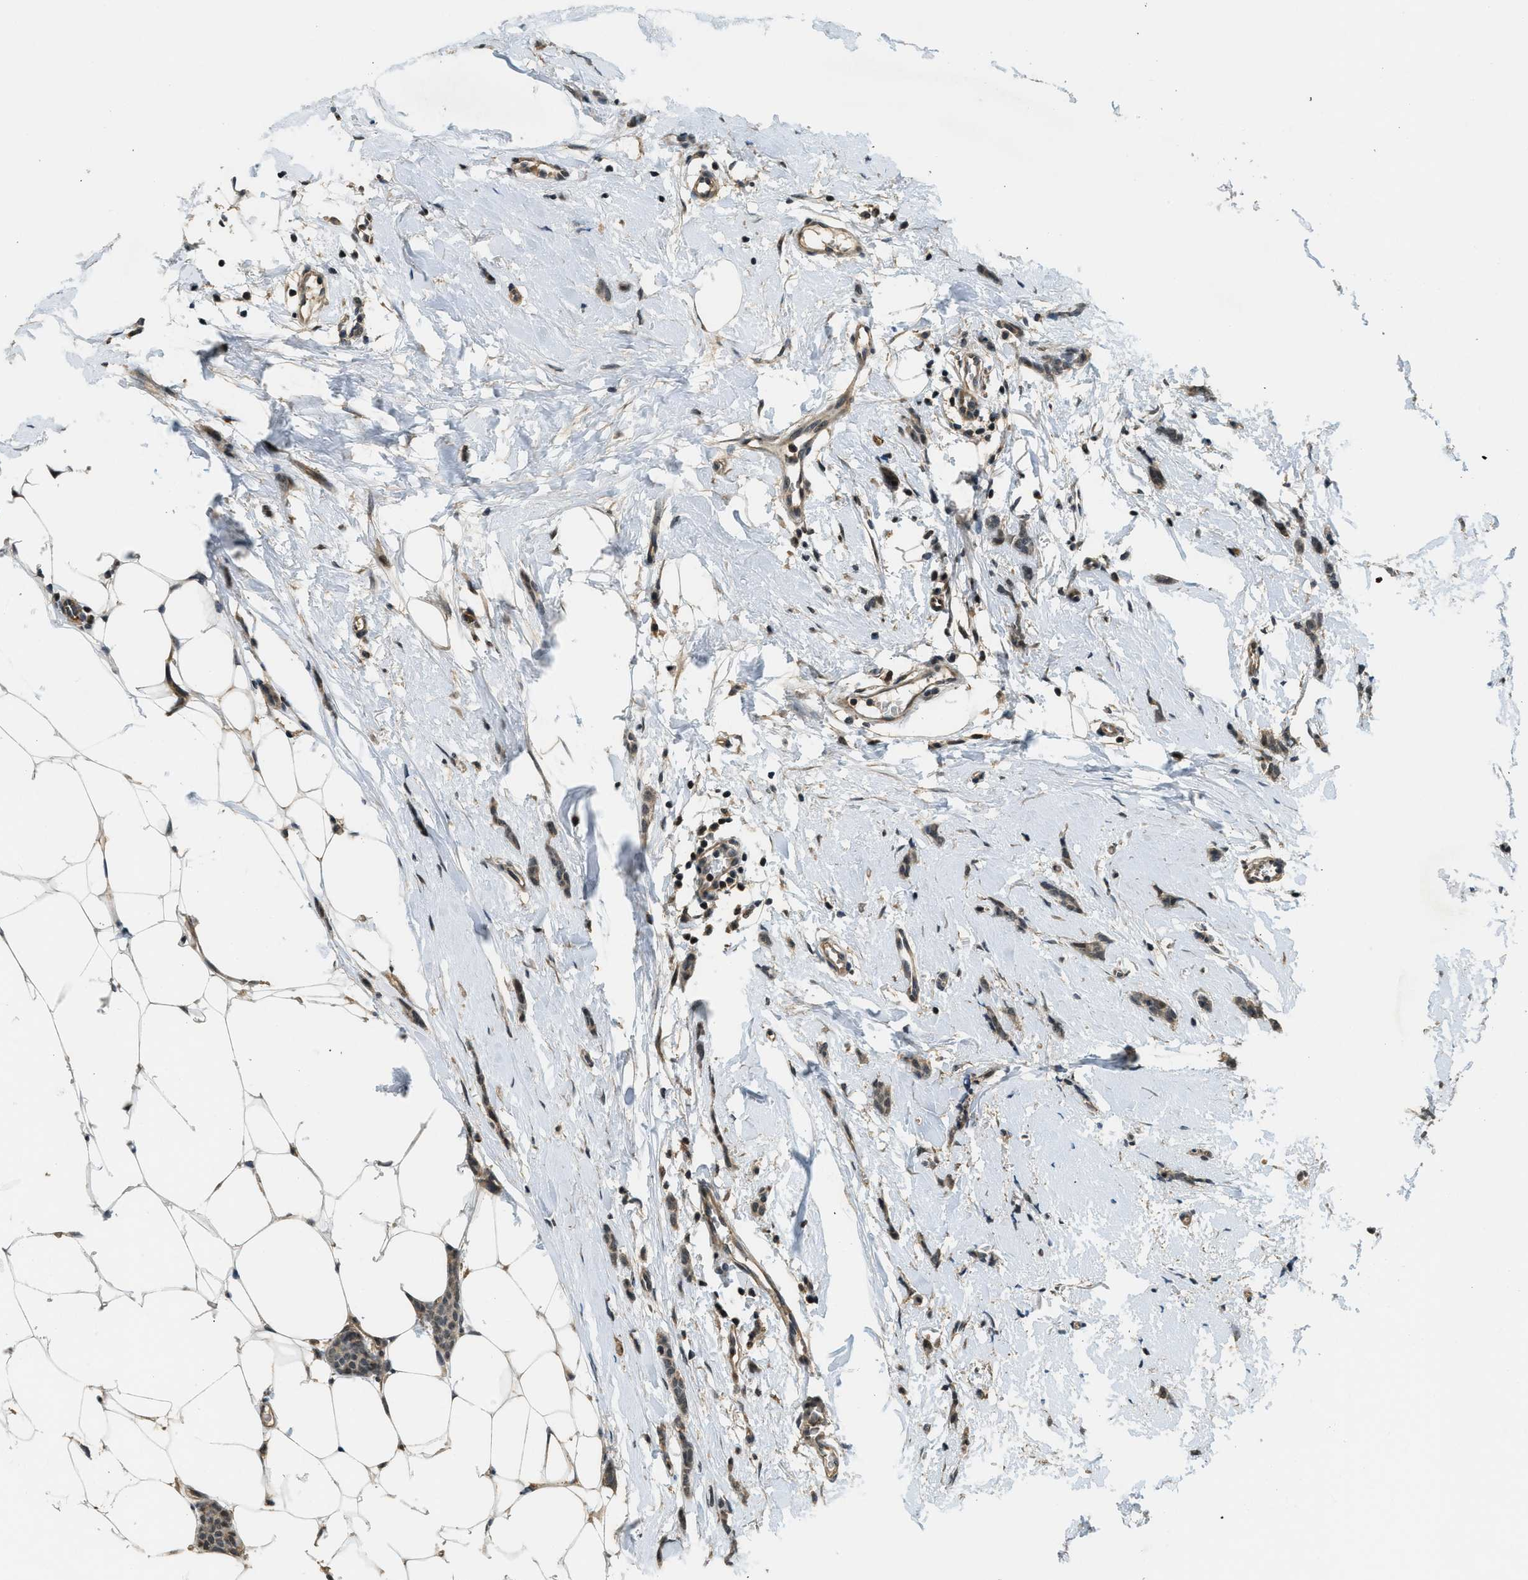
{"staining": {"intensity": "weak", "quantity": ">75%", "location": "cytoplasmic/membranous"}, "tissue": "breast cancer", "cell_type": "Tumor cells", "image_type": "cancer", "snomed": [{"axis": "morphology", "description": "Lobular carcinoma"}, {"axis": "topography", "description": "Skin"}, {"axis": "topography", "description": "Breast"}], "caption": "Immunohistochemical staining of human breast cancer (lobular carcinoma) reveals weak cytoplasmic/membranous protein staining in about >75% of tumor cells.", "gene": "MED21", "patient": {"sex": "female", "age": 46}}